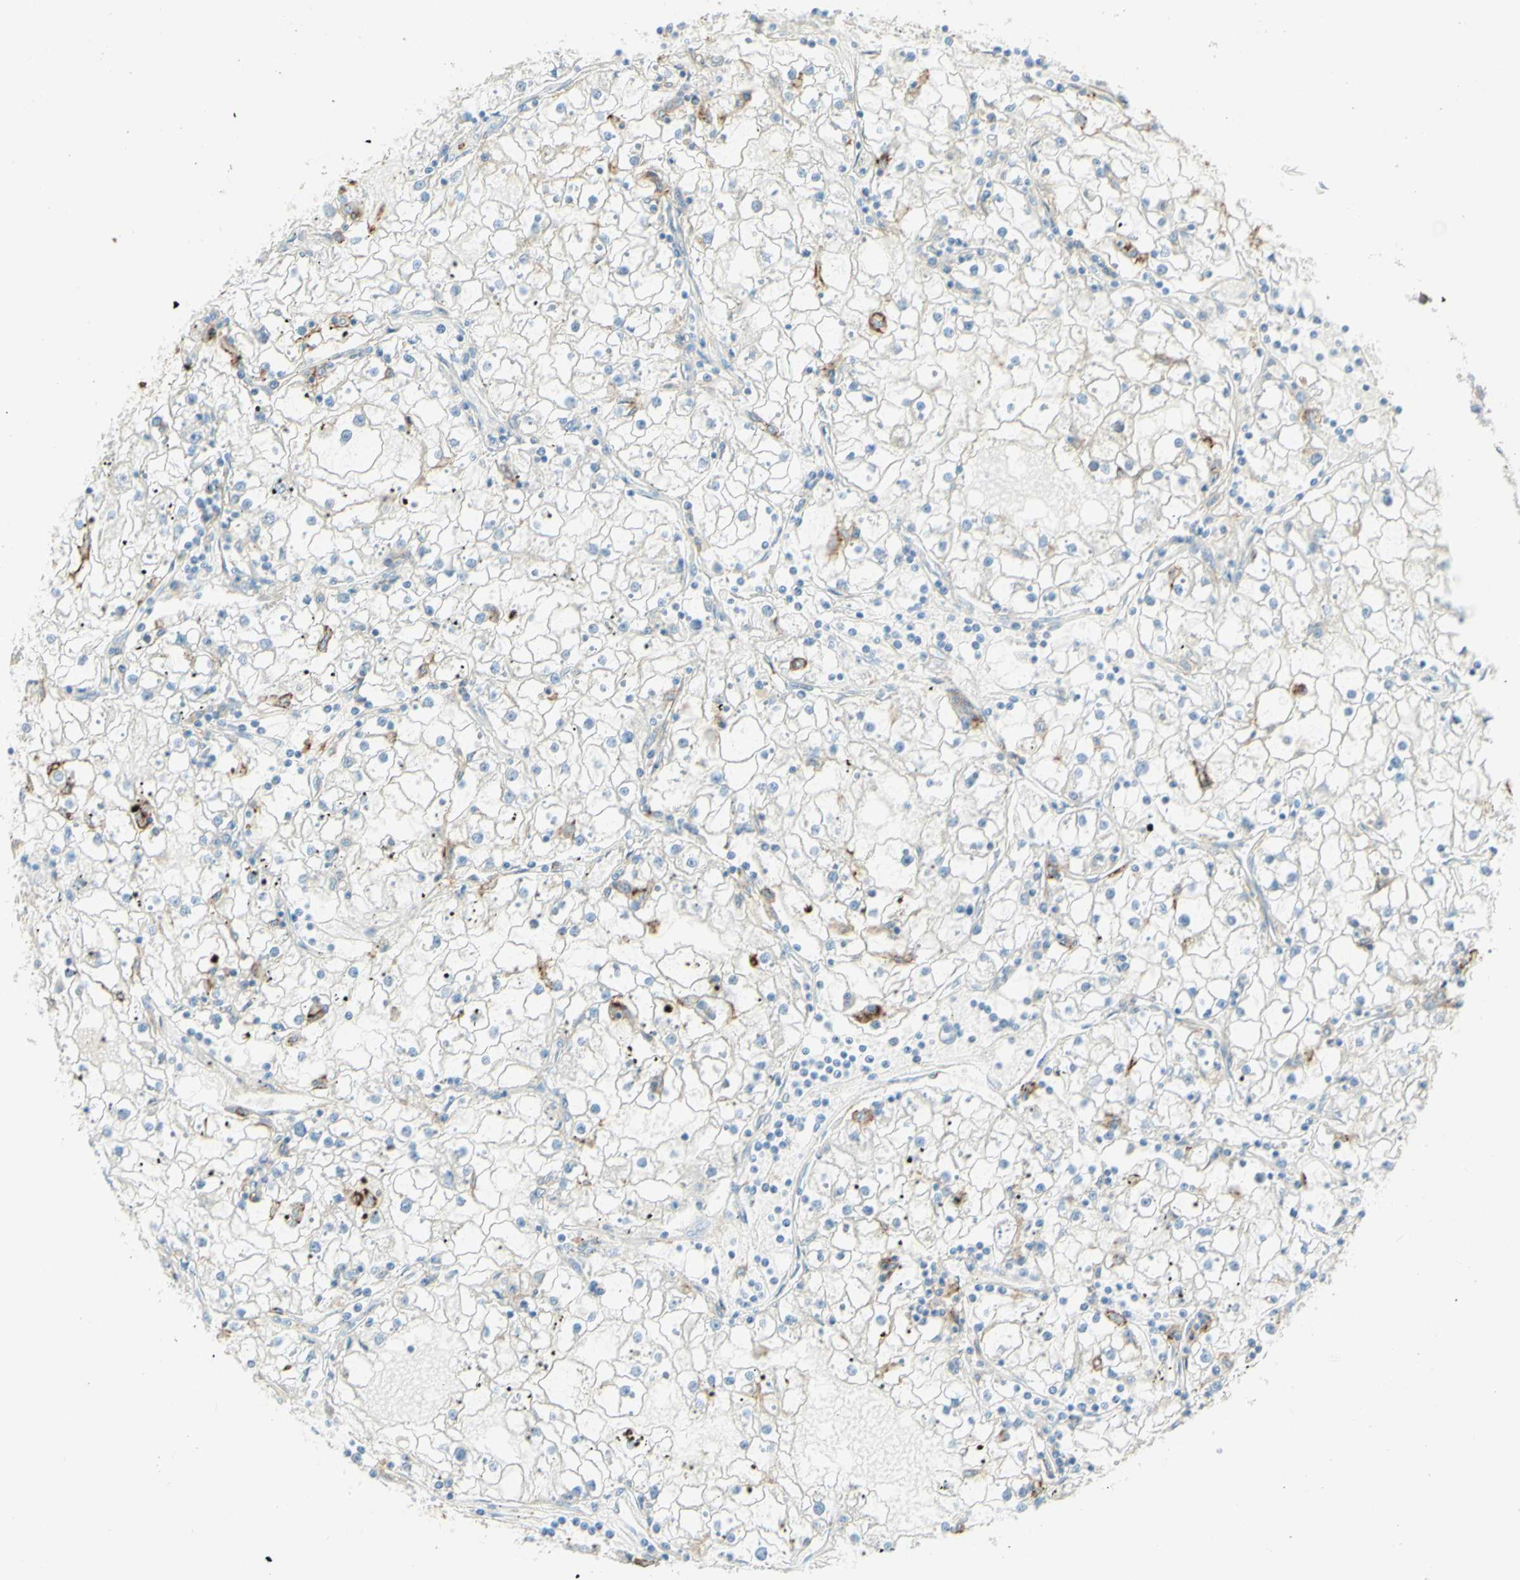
{"staining": {"intensity": "weak", "quantity": "25%-75%", "location": "cytoplasmic/membranous"}, "tissue": "renal cancer", "cell_type": "Tumor cells", "image_type": "cancer", "snomed": [{"axis": "morphology", "description": "Adenocarcinoma, NOS"}, {"axis": "topography", "description": "Kidney"}], "caption": "Immunohistochemistry photomicrograph of renal cancer (adenocarcinoma) stained for a protein (brown), which displays low levels of weak cytoplasmic/membranous expression in approximately 25%-75% of tumor cells.", "gene": "ALCAM", "patient": {"sex": "male", "age": 56}}